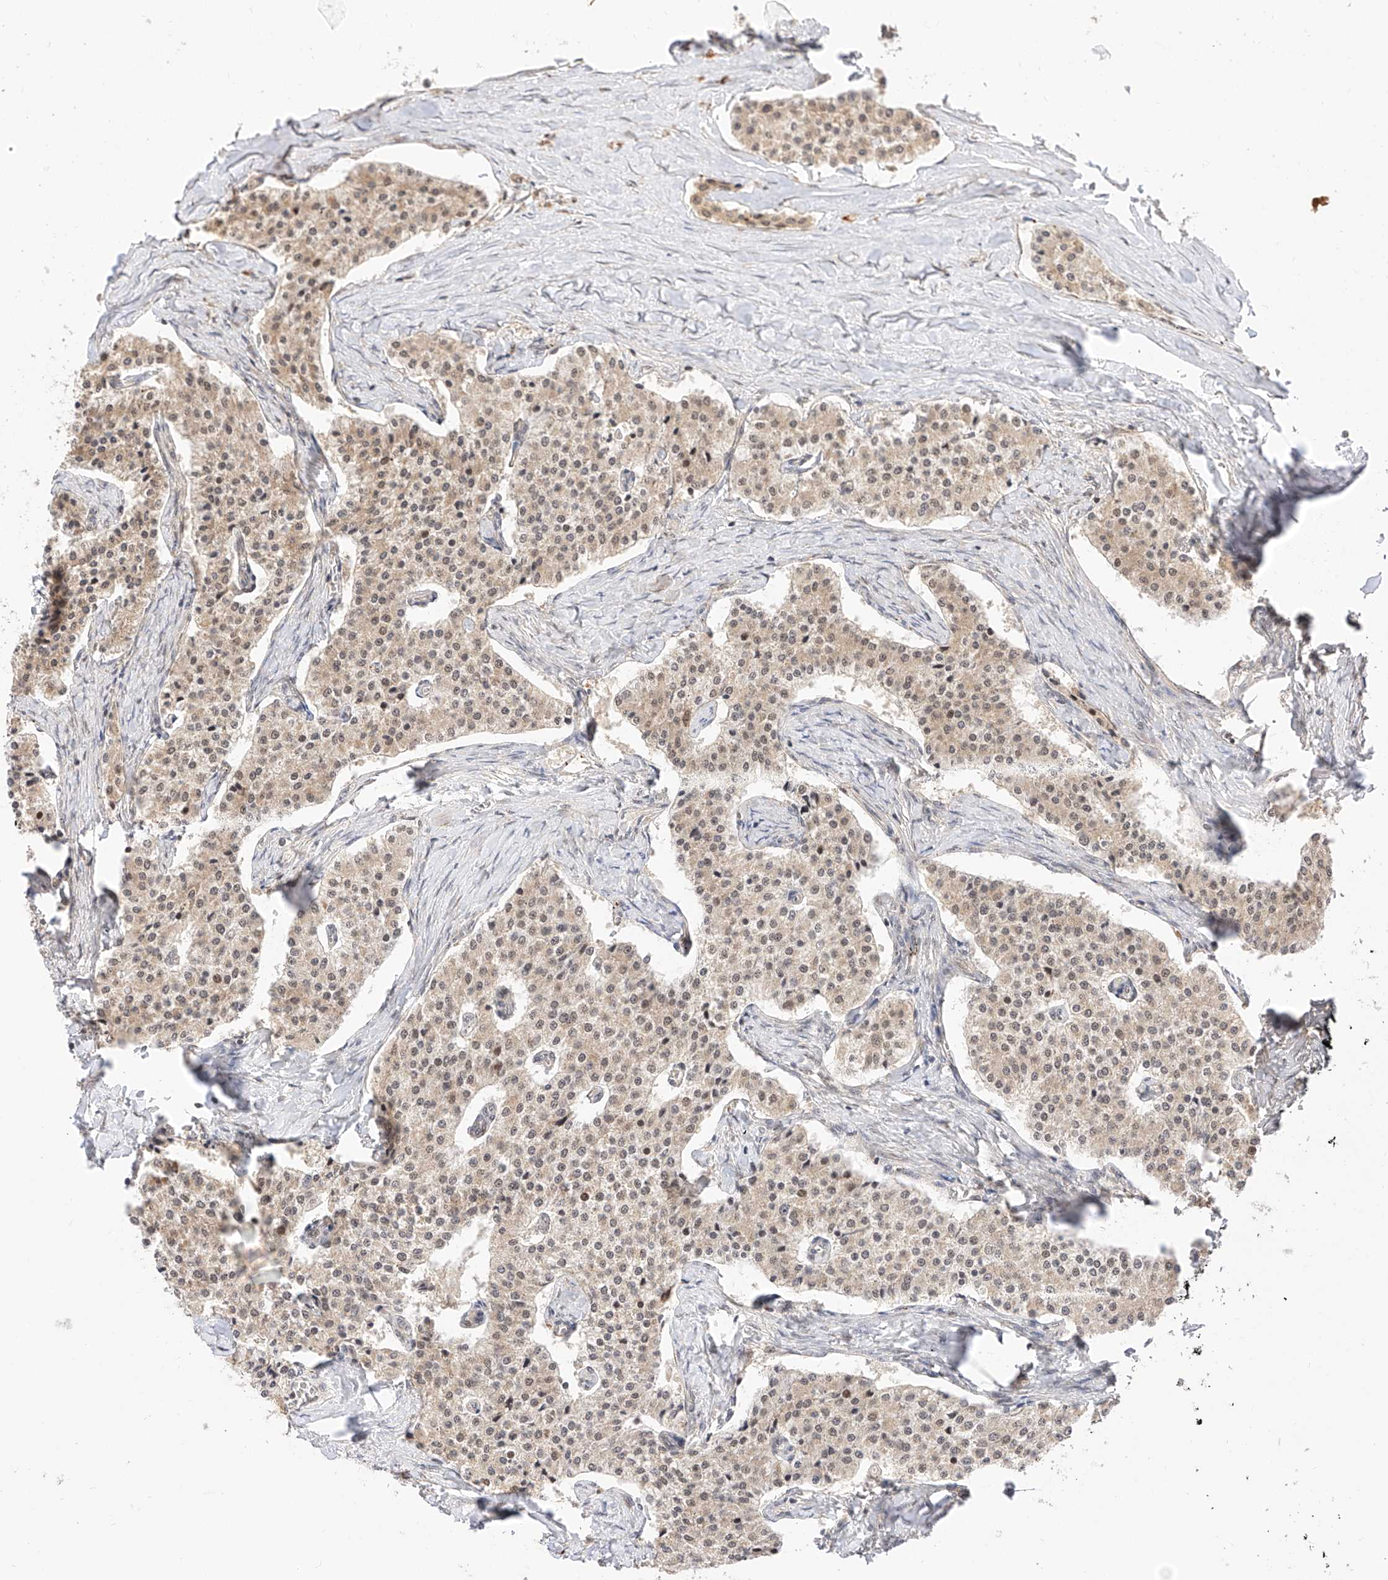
{"staining": {"intensity": "weak", "quantity": "25%-75%", "location": "cytoplasmic/membranous,nuclear"}, "tissue": "carcinoid", "cell_type": "Tumor cells", "image_type": "cancer", "snomed": [{"axis": "morphology", "description": "Carcinoid, malignant, NOS"}, {"axis": "topography", "description": "Colon"}], "caption": "Carcinoid was stained to show a protein in brown. There is low levels of weak cytoplasmic/membranous and nuclear expression in approximately 25%-75% of tumor cells. The protein of interest is stained brown, and the nuclei are stained in blue (DAB (3,3'-diaminobenzidine) IHC with brightfield microscopy, high magnification).", "gene": "EIF4H", "patient": {"sex": "female", "age": 52}}